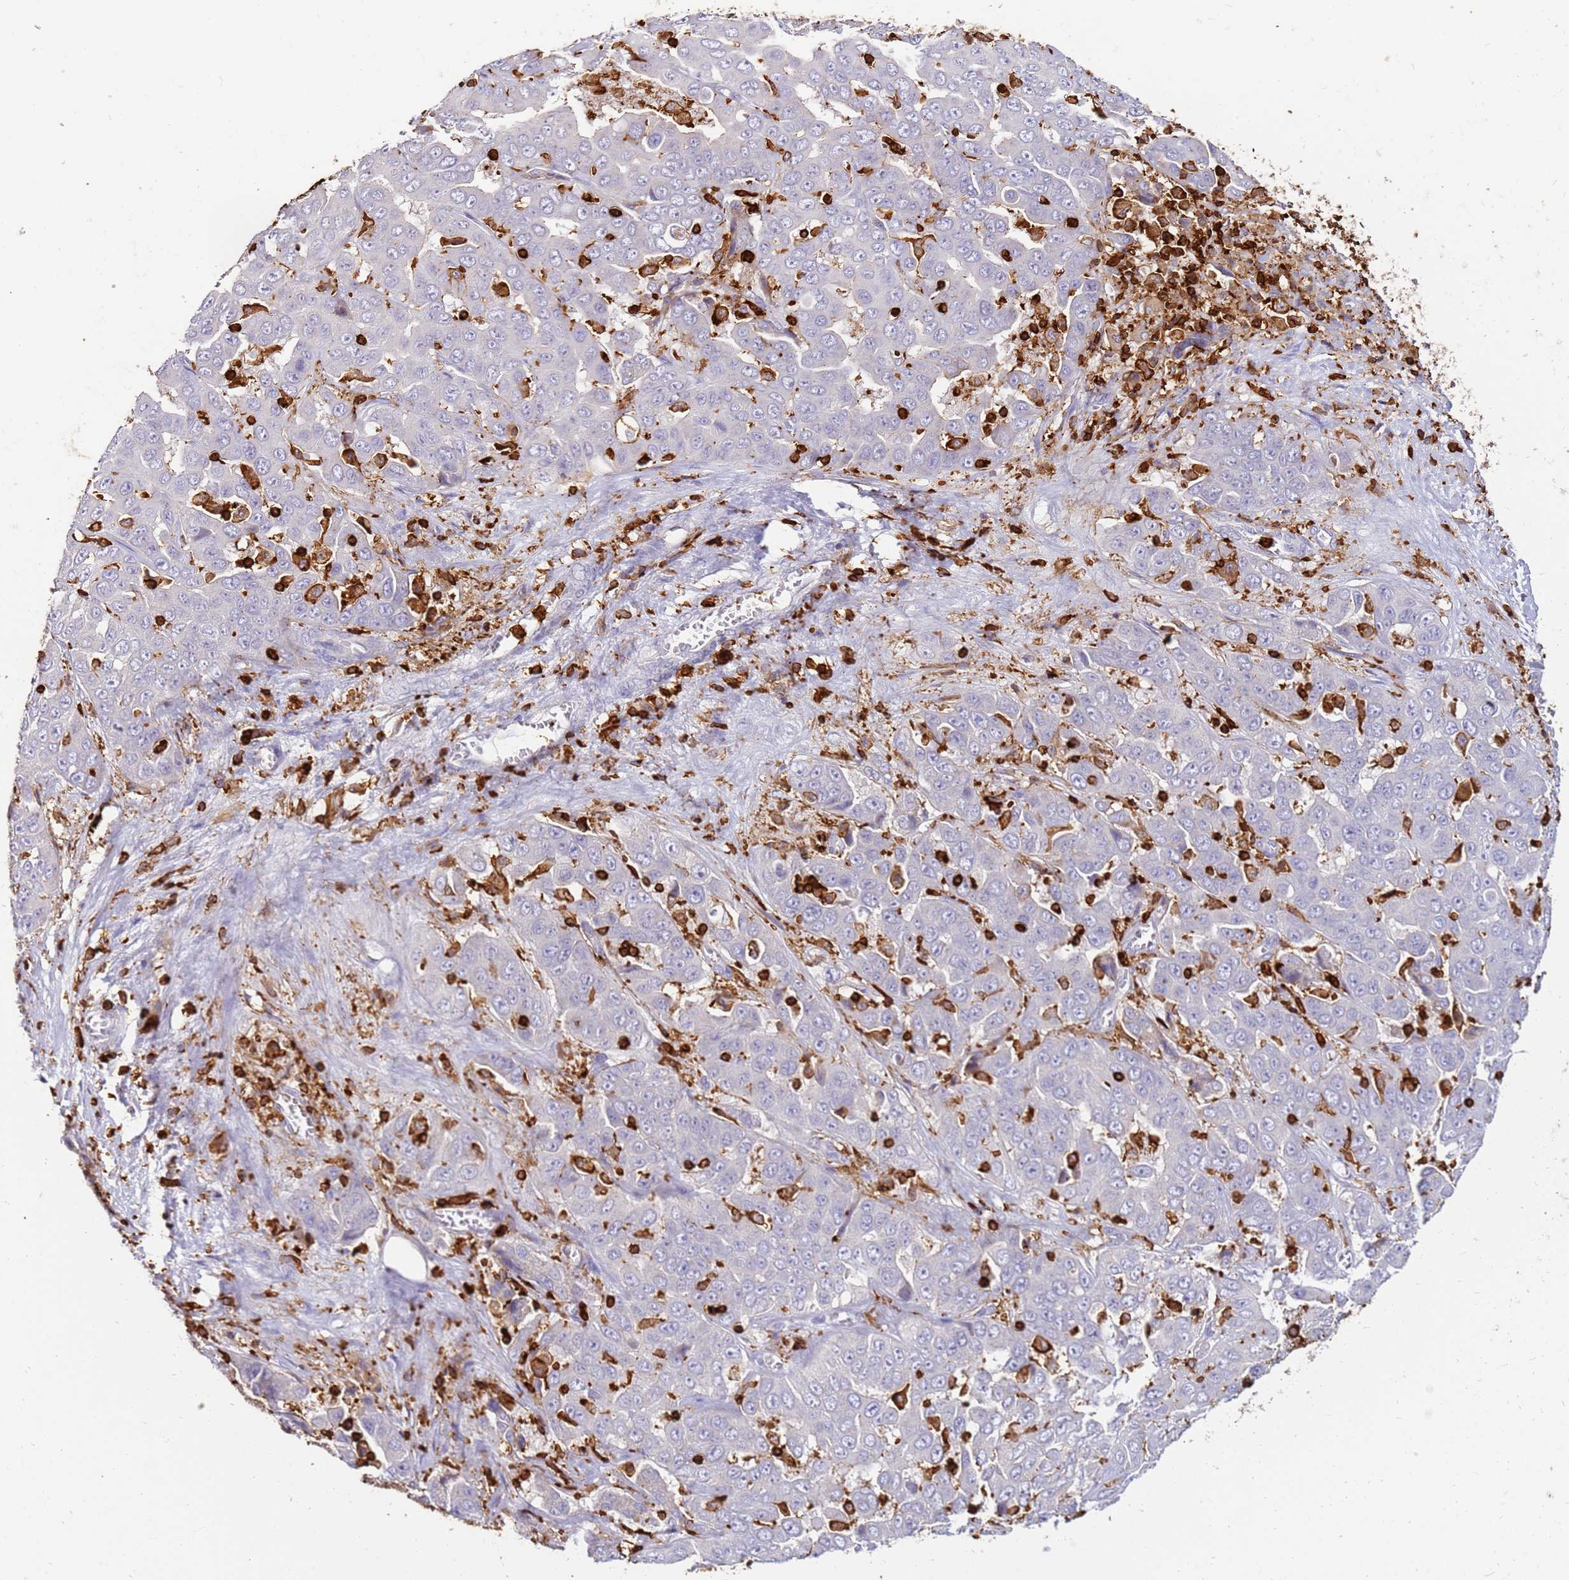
{"staining": {"intensity": "negative", "quantity": "none", "location": "none"}, "tissue": "liver cancer", "cell_type": "Tumor cells", "image_type": "cancer", "snomed": [{"axis": "morphology", "description": "Cholangiocarcinoma"}, {"axis": "topography", "description": "Liver"}], "caption": "Immunohistochemistry of liver cancer exhibits no staining in tumor cells.", "gene": "CORO1A", "patient": {"sex": "female", "age": 52}}